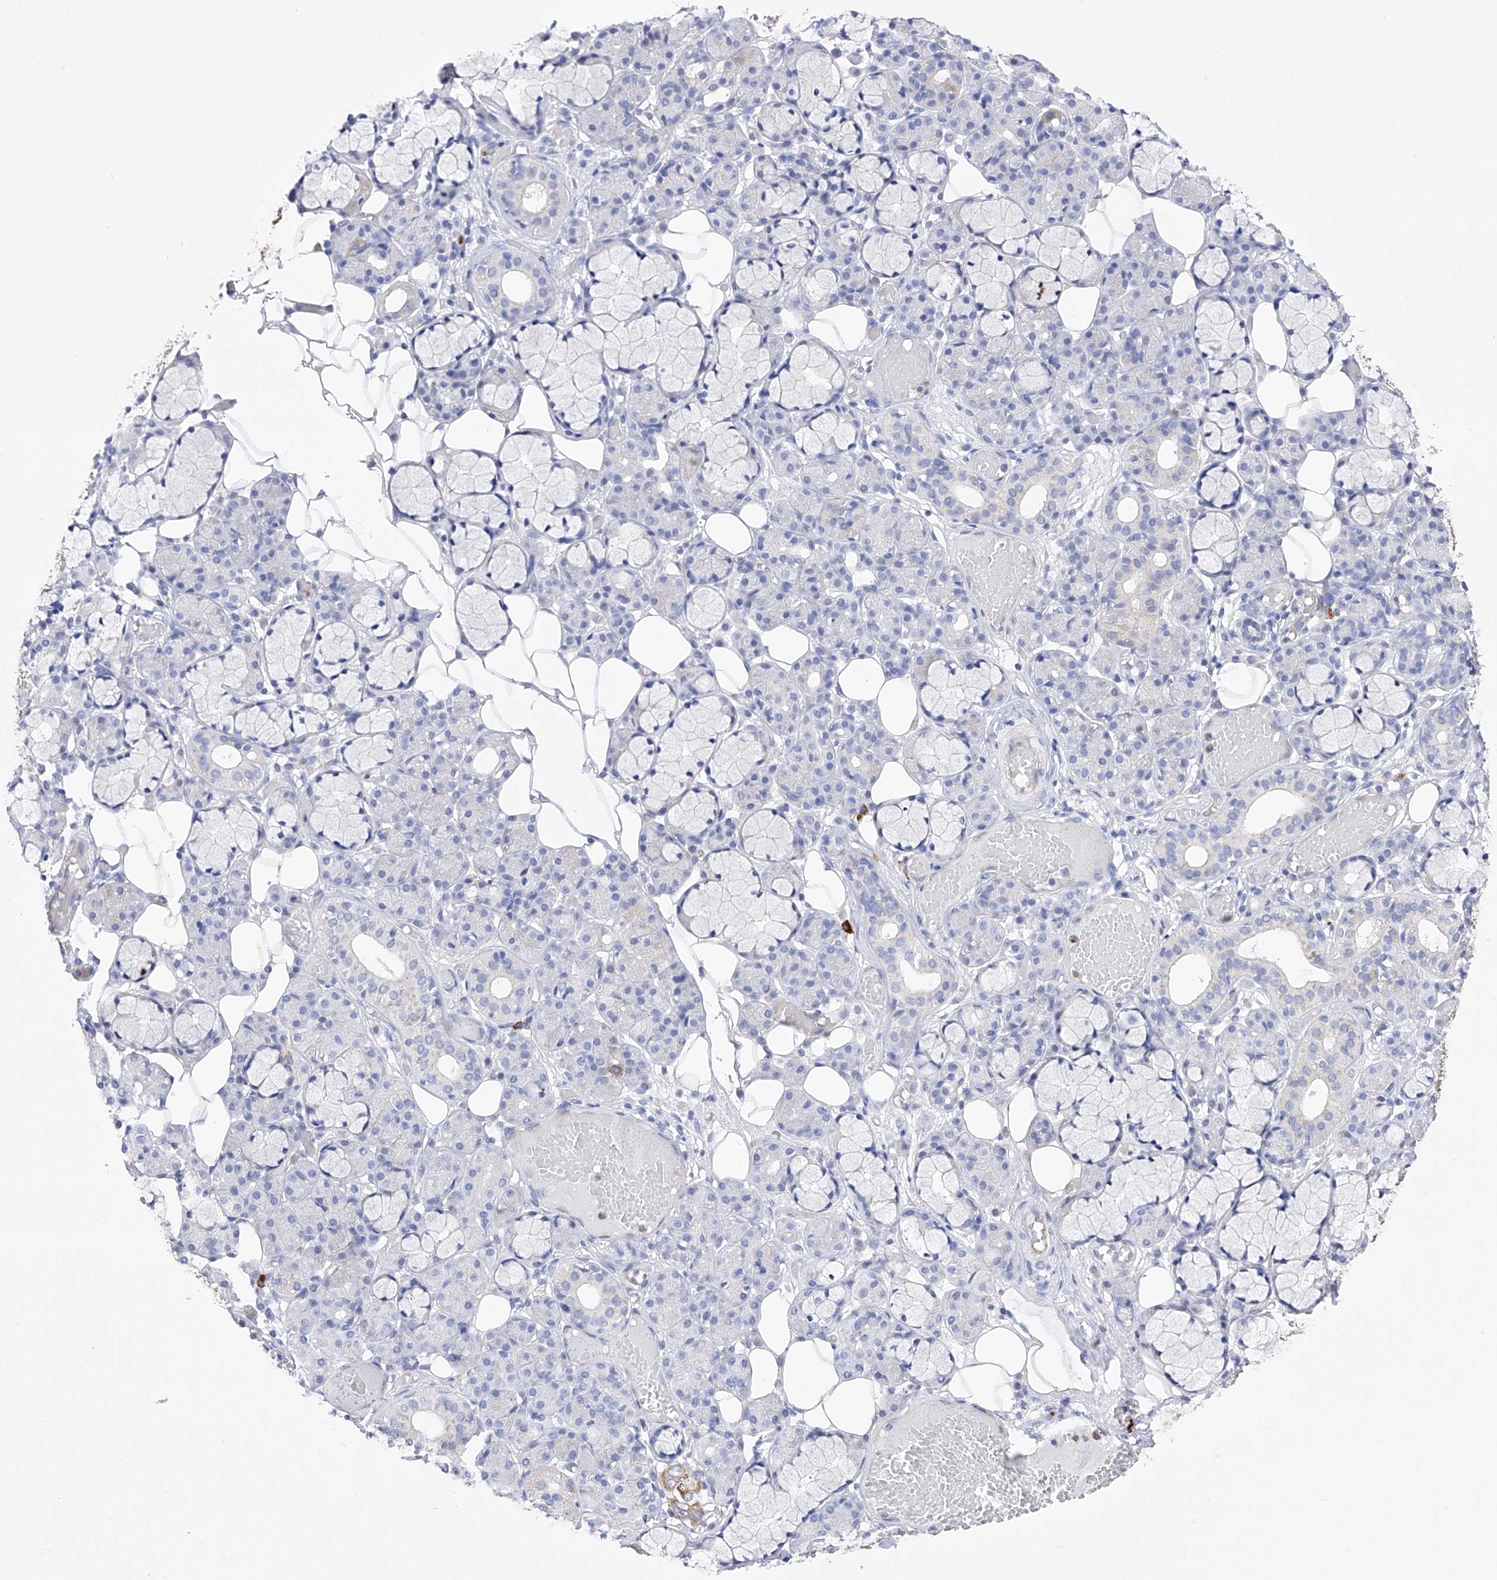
{"staining": {"intensity": "negative", "quantity": "none", "location": "none"}, "tissue": "salivary gland", "cell_type": "Glandular cells", "image_type": "normal", "snomed": [{"axis": "morphology", "description": "Normal tissue, NOS"}, {"axis": "topography", "description": "Salivary gland"}], "caption": "Histopathology image shows no protein positivity in glandular cells of normal salivary gland. (DAB immunohistochemistry (IHC) visualized using brightfield microscopy, high magnification).", "gene": "FLG", "patient": {"sex": "male", "age": 63}}